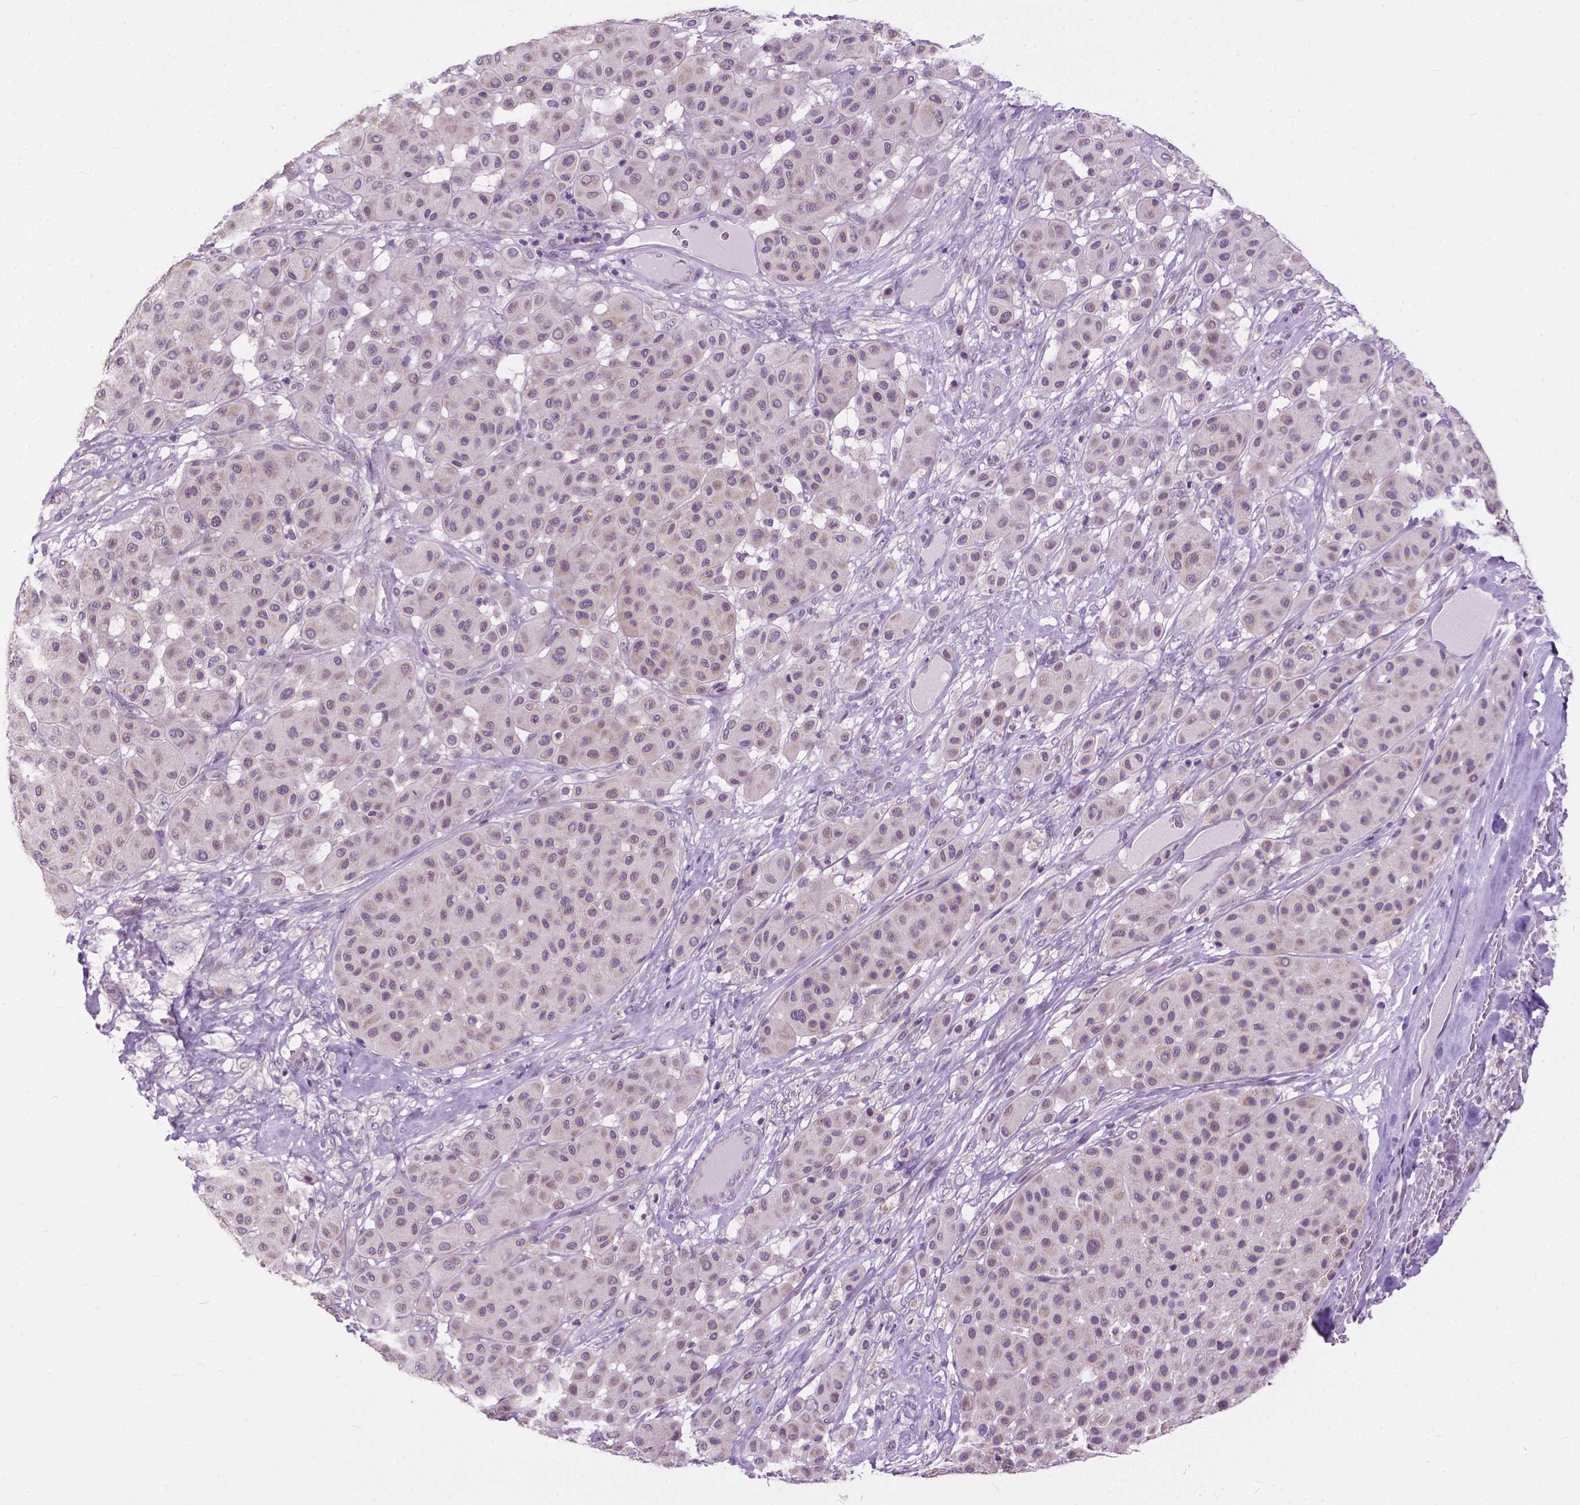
{"staining": {"intensity": "weak", "quantity": "25%-75%", "location": "cytoplasmic/membranous"}, "tissue": "melanoma", "cell_type": "Tumor cells", "image_type": "cancer", "snomed": [{"axis": "morphology", "description": "Malignant melanoma, Metastatic site"}, {"axis": "topography", "description": "Smooth muscle"}], "caption": "This image displays immunohistochemistry (IHC) staining of melanoma, with low weak cytoplasmic/membranous staining in approximately 25%-75% of tumor cells.", "gene": "TTC9B", "patient": {"sex": "male", "age": 41}}